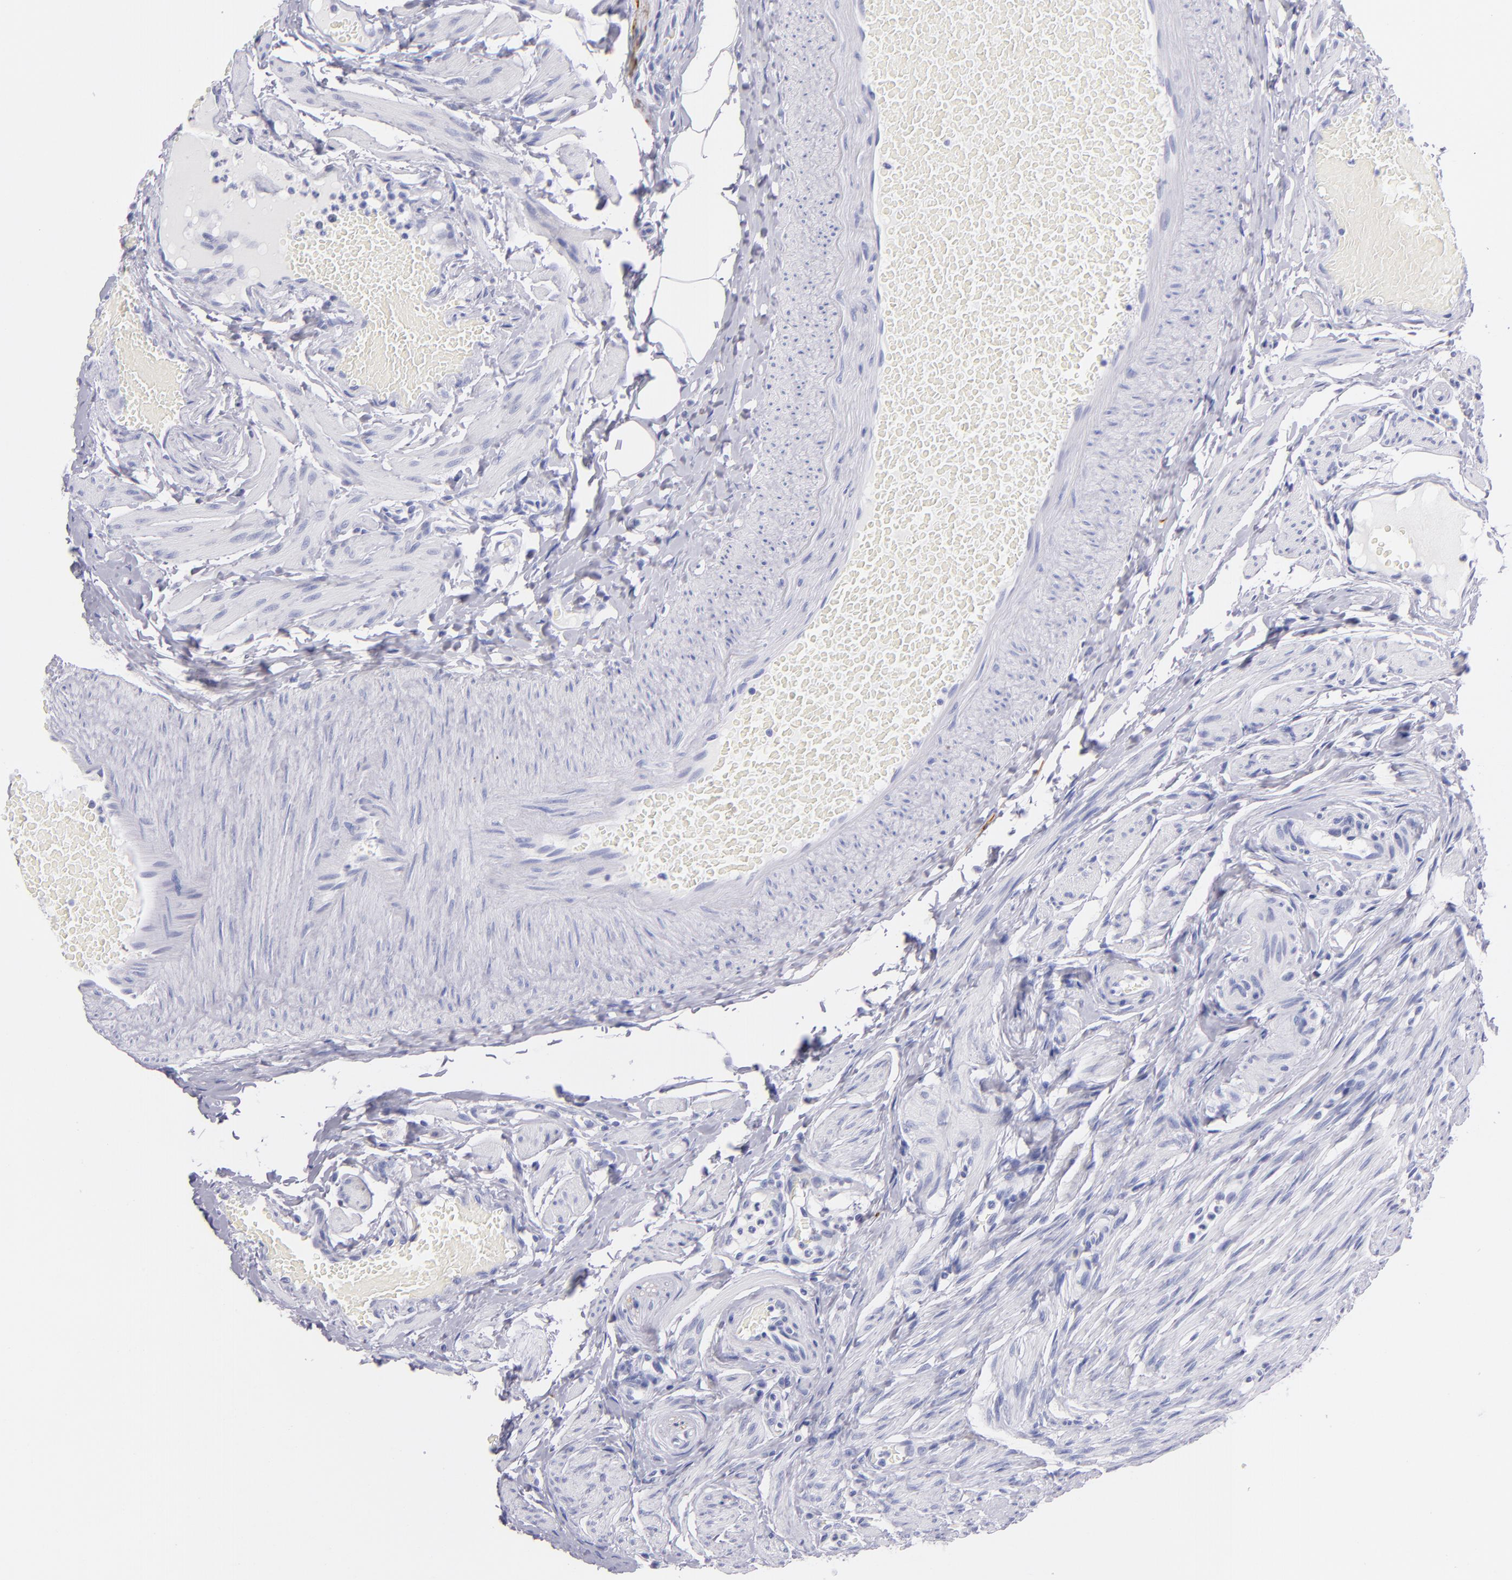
{"staining": {"intensity": "negative", "quantity": "none", "location": "none"}, "tissue": "fallopian tube", "cell_type": "Glandular cells", "image_type": "normal", "snomed": [{"axis": "morphology", "description": "Normal tissue, NOS"}, {"axis": "topography", "description": "Fallopian tube"}, {"axis": "topography", "description": "Ovary"}], "caption": "IHC histopathology image of unremarkable fallopian tube: human fallopian tube stained with DAB (3,3'-diaminobenzidine) displays no significant protein expression in glandular cells. (Brightfield microscopy of DAB (3,3'-diaminobenzidine) immunohistochemistry (IHC) at high magnification).", "gene": "PRPH", "patient": {"sex": "female", "age": 51}}